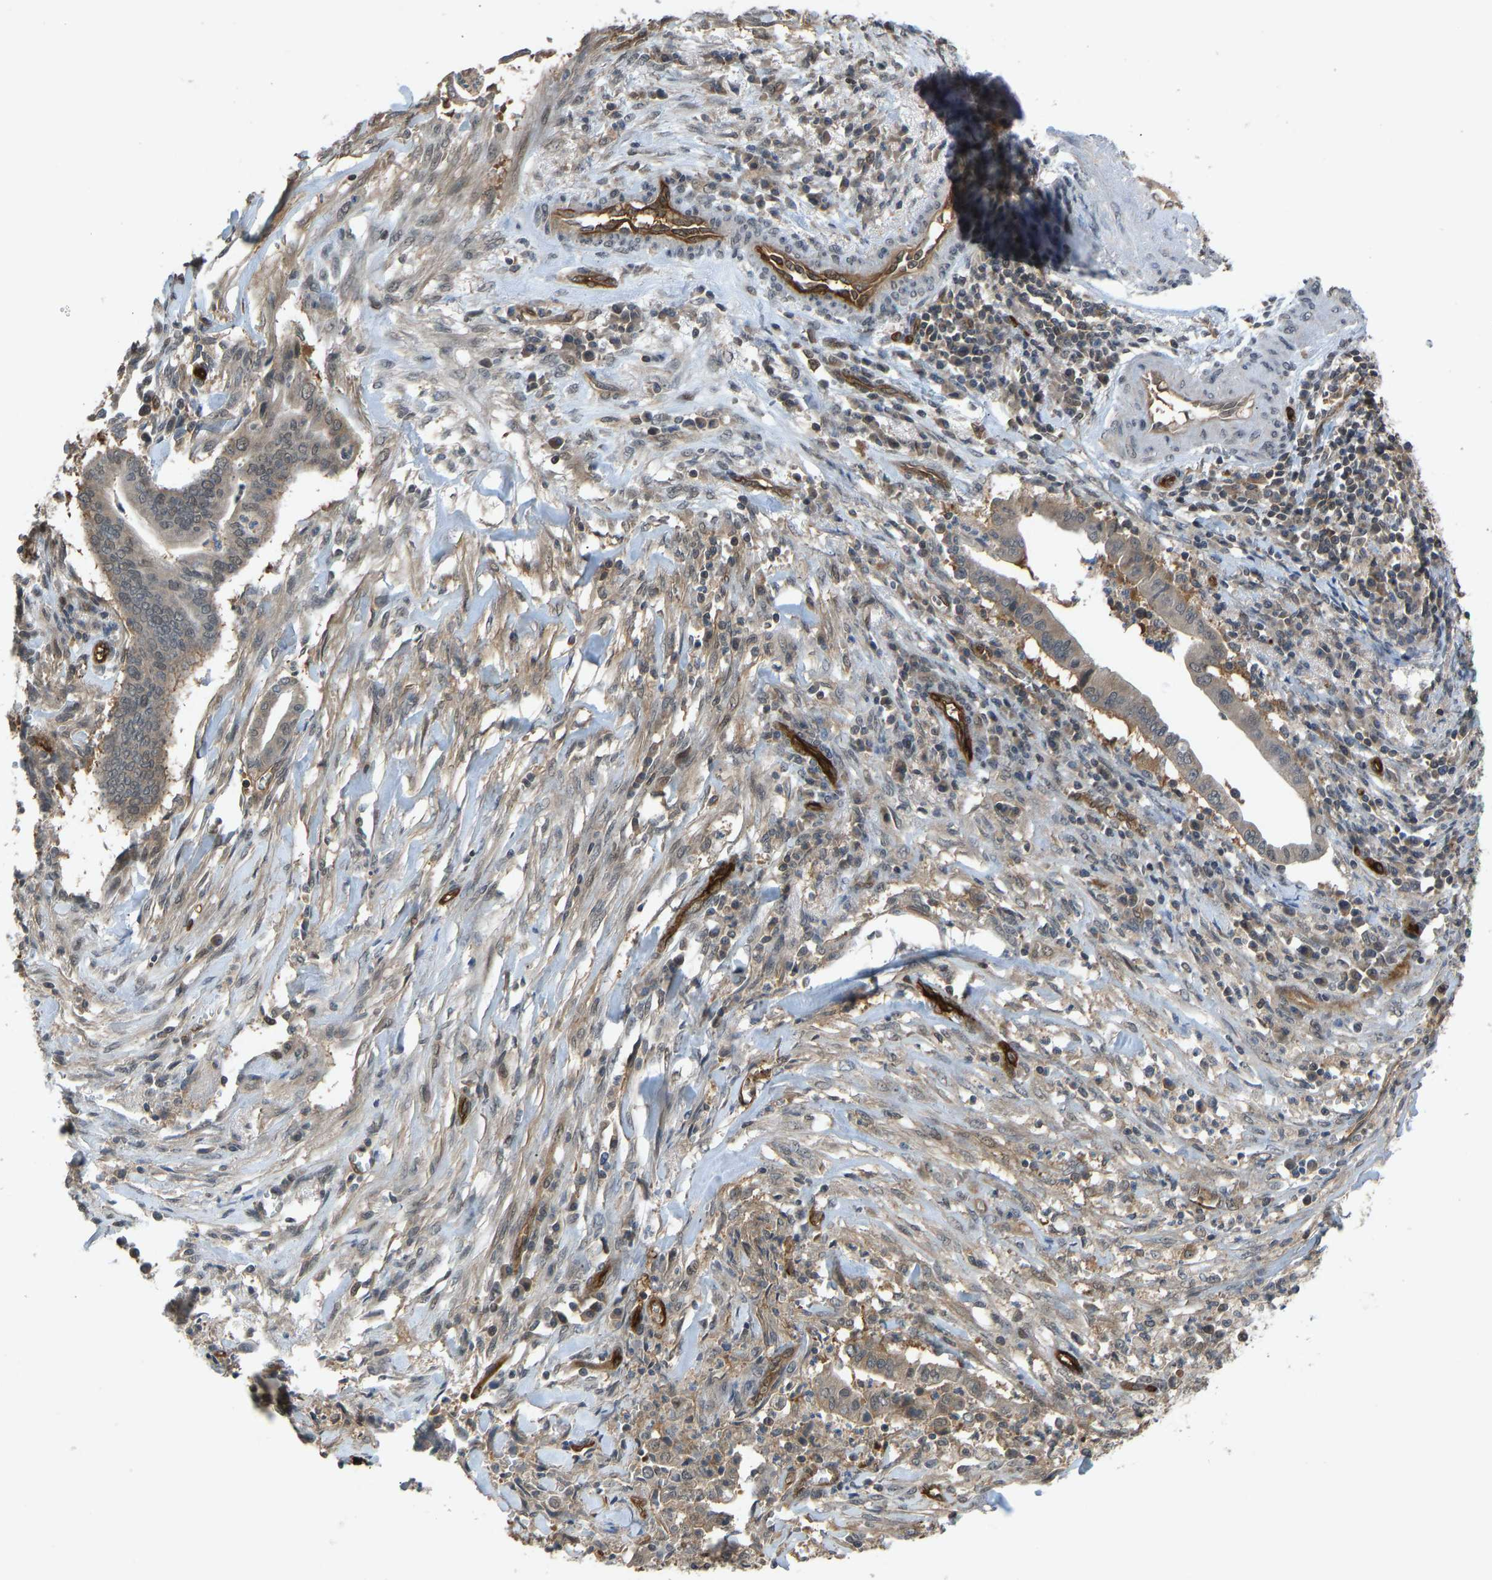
{"staining": {"intensity": "weak", "quantity": "25%-75%", "location": "cytoplasmic/membranous"}, "tissue": "cervical cancer", "cell_type": "Tumor cells", "image_type": "cancer", "snomed": [{"axis": "morphology", "description": "Adenocarcinoma, NOS"}, {"axis": "topography", "description": "Cervix"}], "caption": "Brown immunohistochemical staining in human cervical cancer (adenocarcinoma) shows weak cytoplasmic/membranous positivity in approximately 25%-75% of tumor cells.", "gene": "CCT8", "patient": {"sex": "female", "age": 44}}